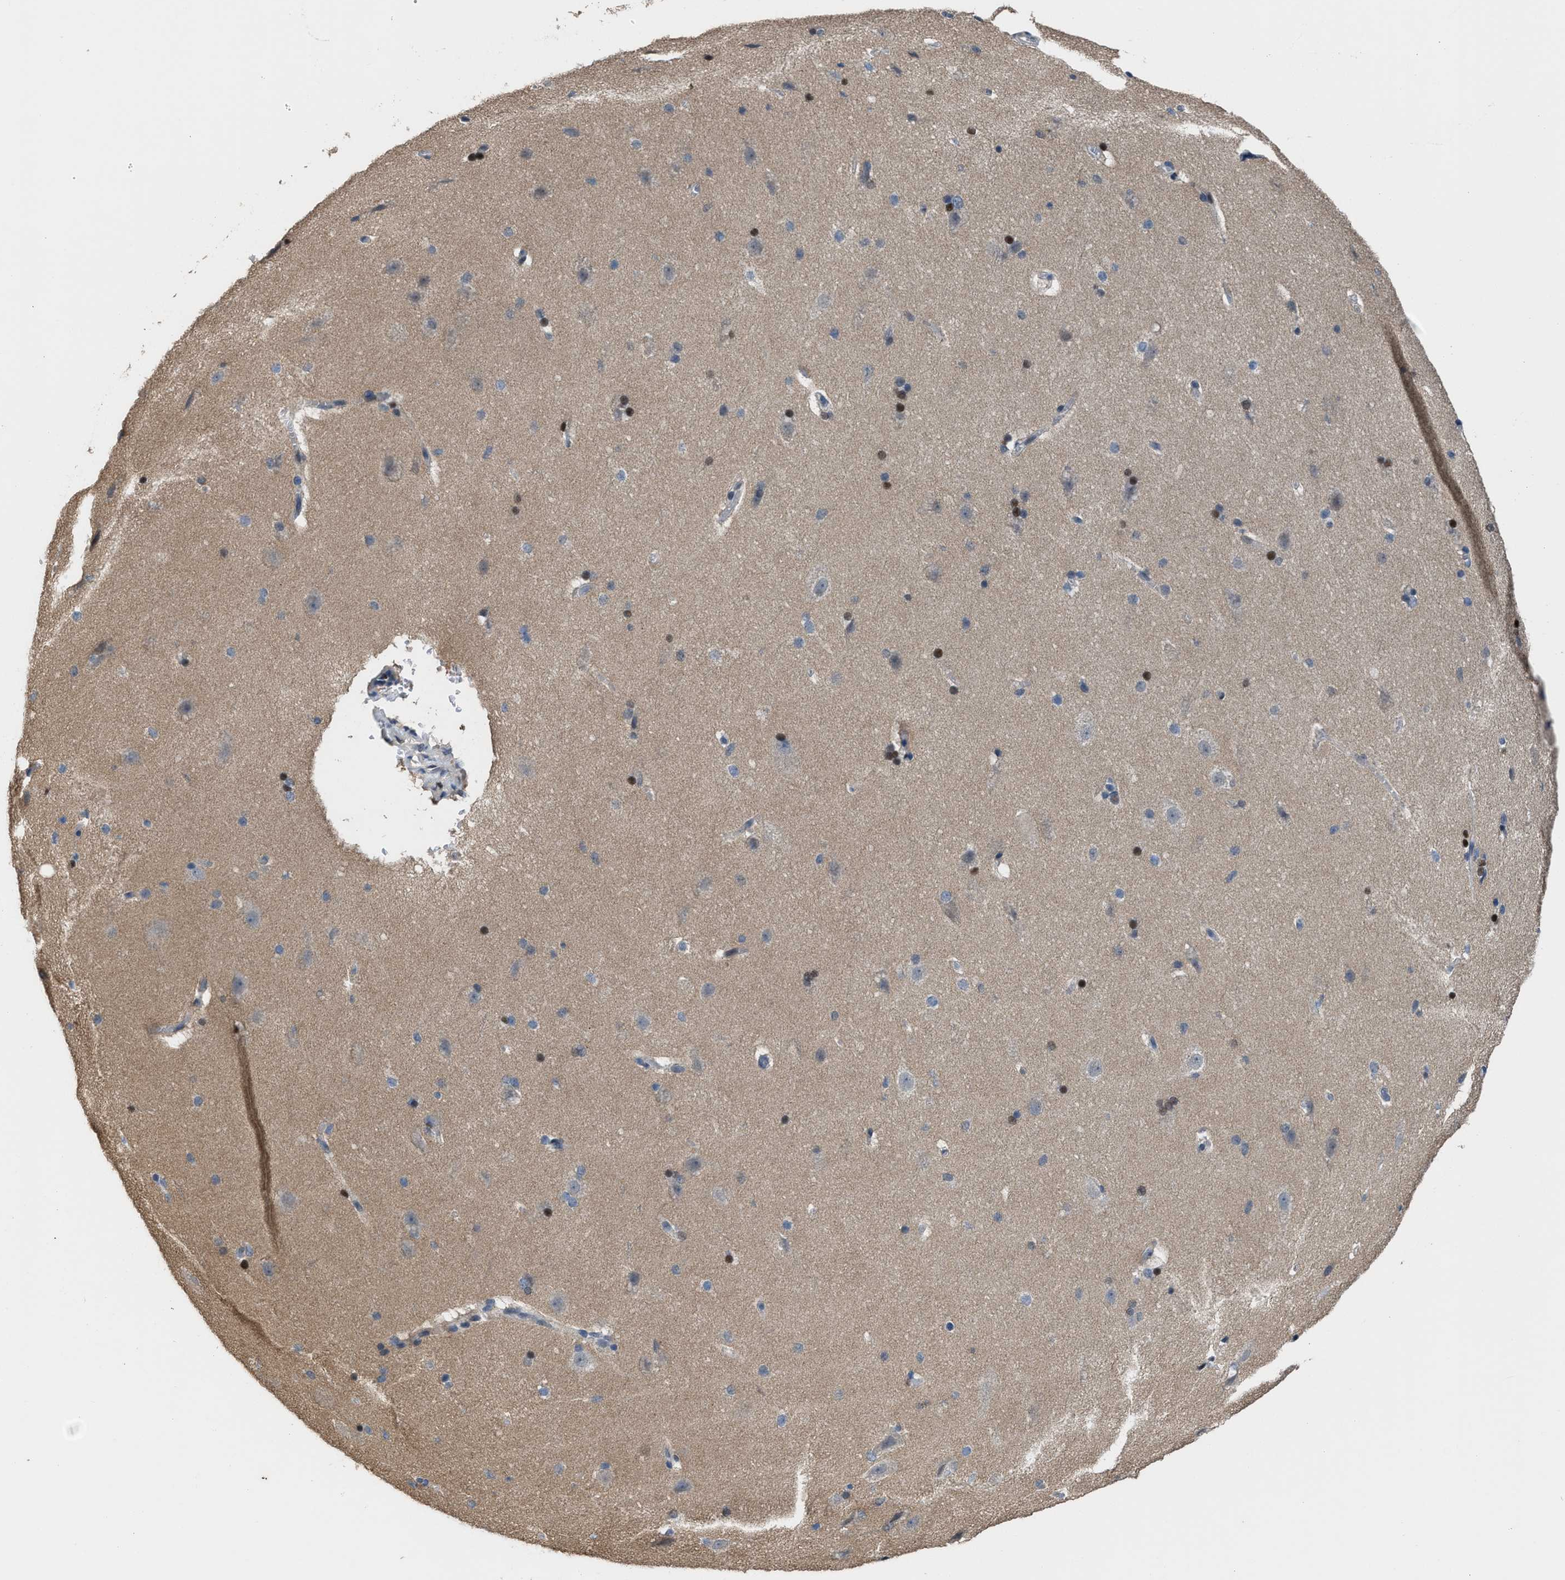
{"staining": {"intensity": "negative", "quantity": "none", "location": "none"}, "tissue": "cerebral cortex", "cell_type": "Endothelial cells", "image_type": "normal", "snomed": [{"axis": "morphology", "description": "Normal tissue, NOS"}, {"axis": "topography", "description": "Cerebral cortex"}, {"axis": "topography", "description": "Hippocampus"}], "caption": "The photomicrograph displays no staining of endothelial cells in unremarkable cerebral cortex. (DAB immunohistochemistry visualized using brightfield microscopy, high magnification).", "gene": "ZNF20", "patient": {"sex": "female", "age": 19}}